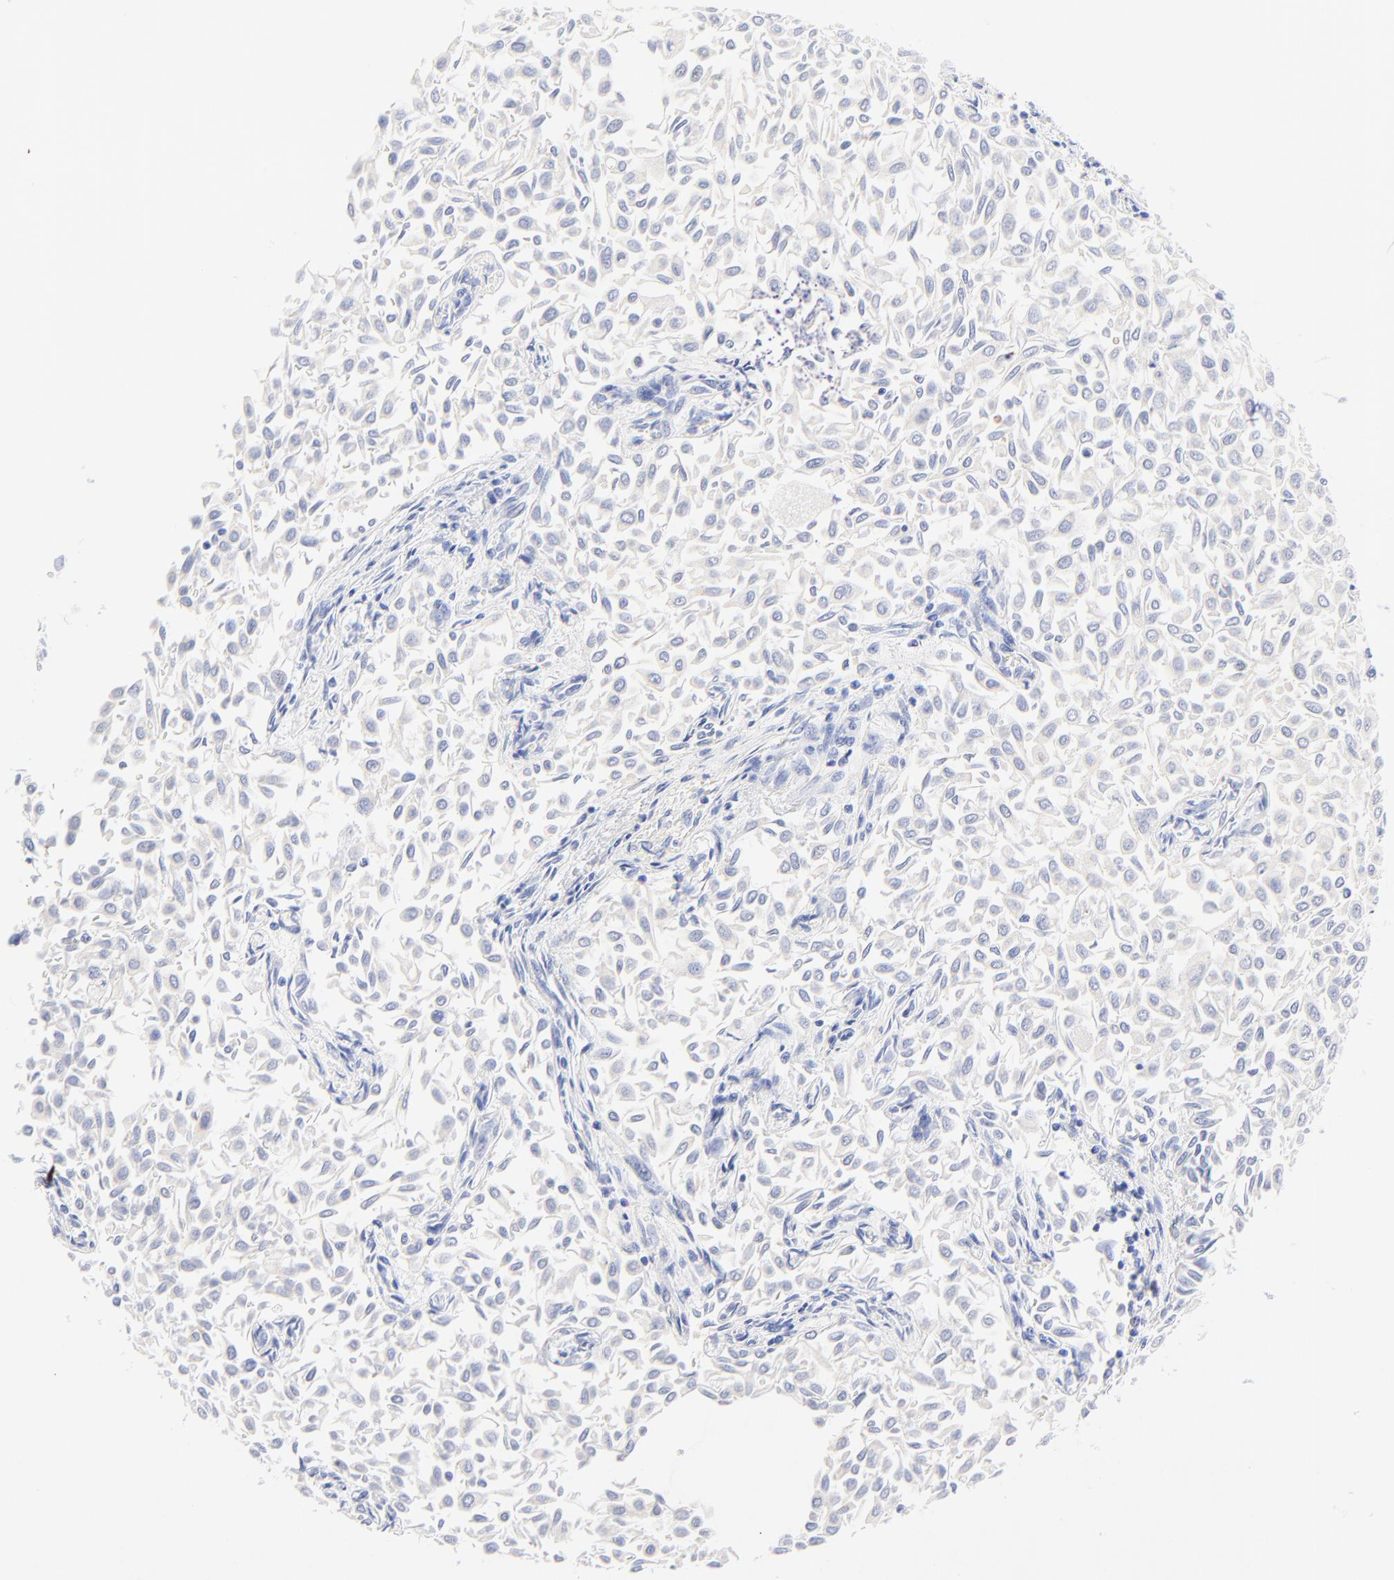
{"staining": {"intensity": "negative", "quantity": "none", "location": "none"}, "tissue": "urothelial cancer", "cell_type": "Tumor cells", "image_type": "cancer", "snomed": [{"axis": "morphology", "description": "Urothelial carcinoma, Low grade"}, {"axis": "topography", "description": "Urinary bladder"}], "caption": "Tumor cells show no significant protein staining in urothelial cancer. (IHC, brightfield microscopy, high magnification).", "gene": "SULT4A1", "patient": {"sex": "male", "age": 64}}